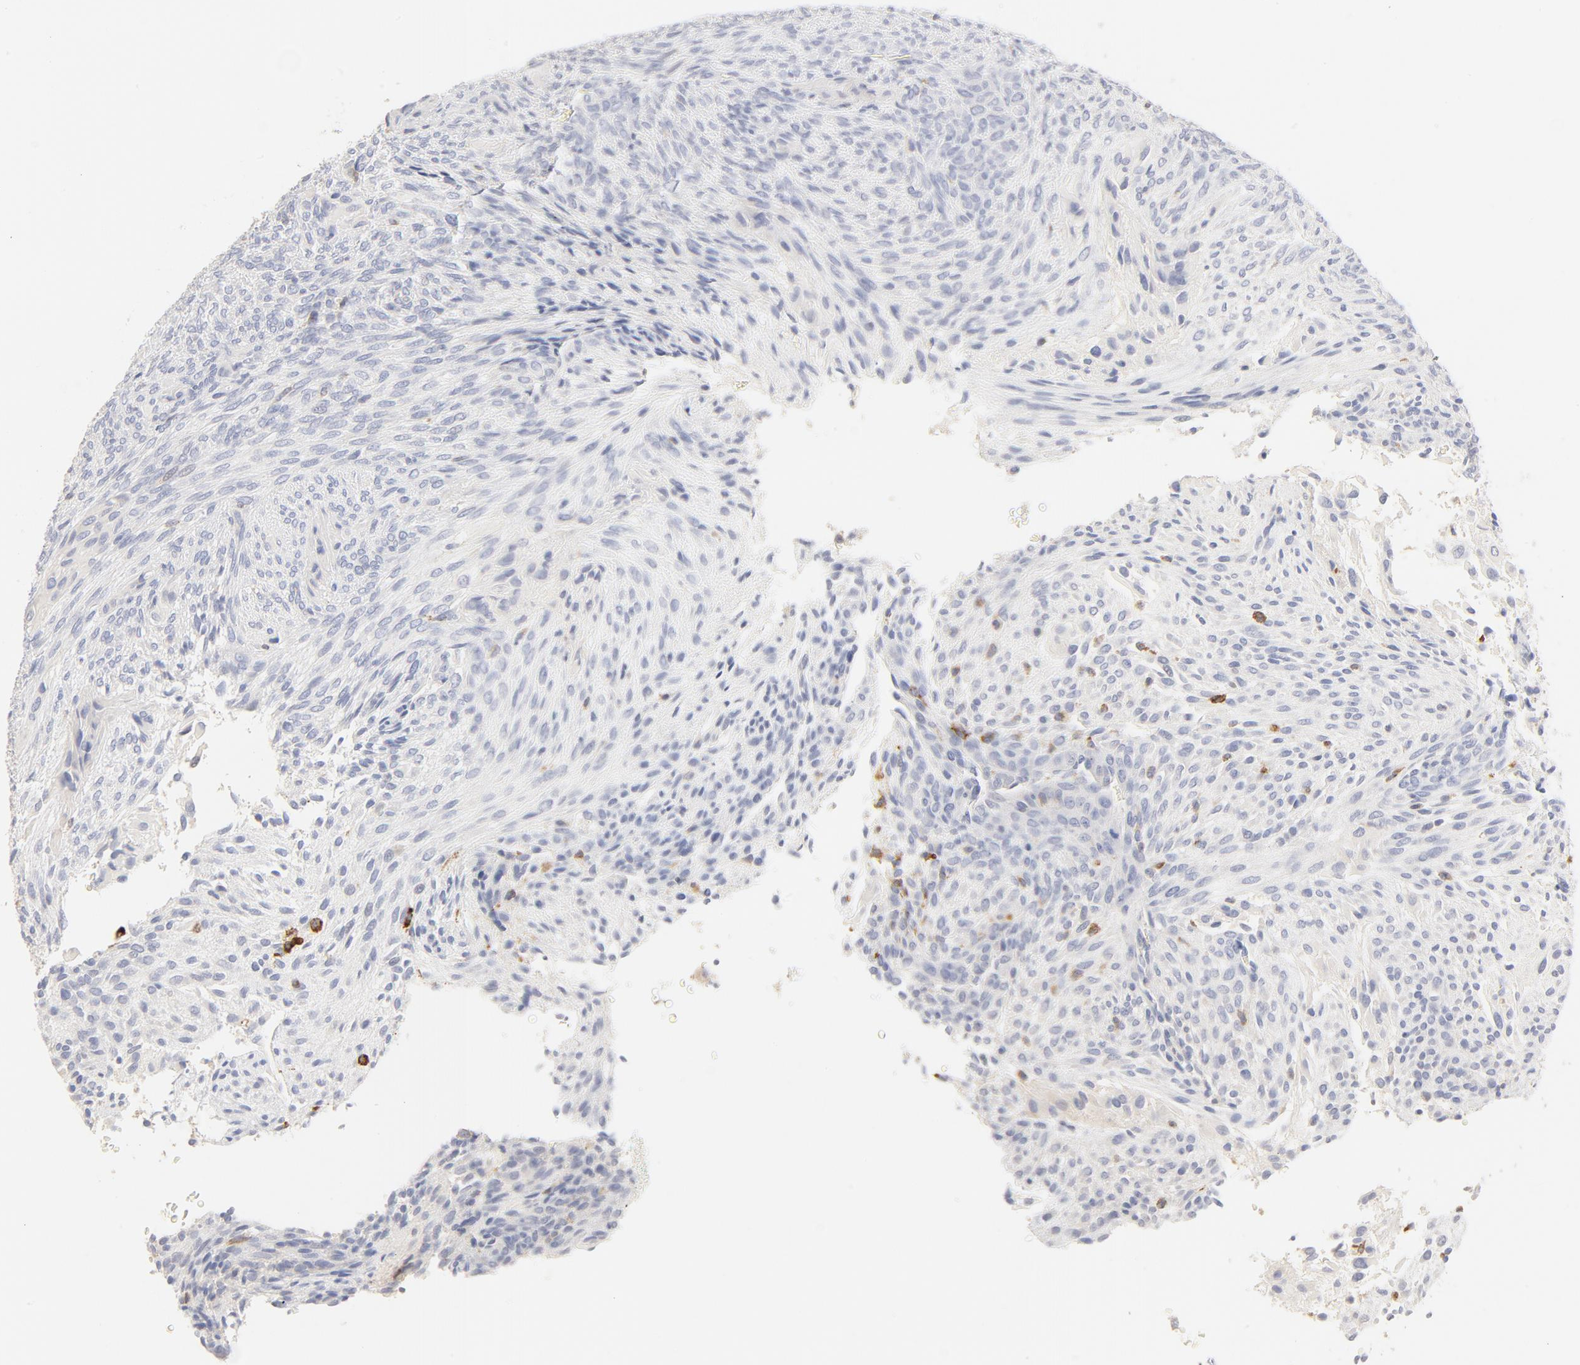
{"staining": {"intensity": "weak", "quantity": "<25%", "location": "cytoplasmic/membranous"}, "tissue": "glioma", "cell_type": "Tumor cells", "image_type": "cancer", "snomed": [{"axis": "morphology", "description": "Glioma, malignant, High grade"}, {"axis": "topography", "description": "Cerebral cortex"}], "caption": "Tumor cells show no significant staining in malignant glioma (high-grade).", "gene": "FCGBP", "patient": {"sex": "female", "age": 55}}